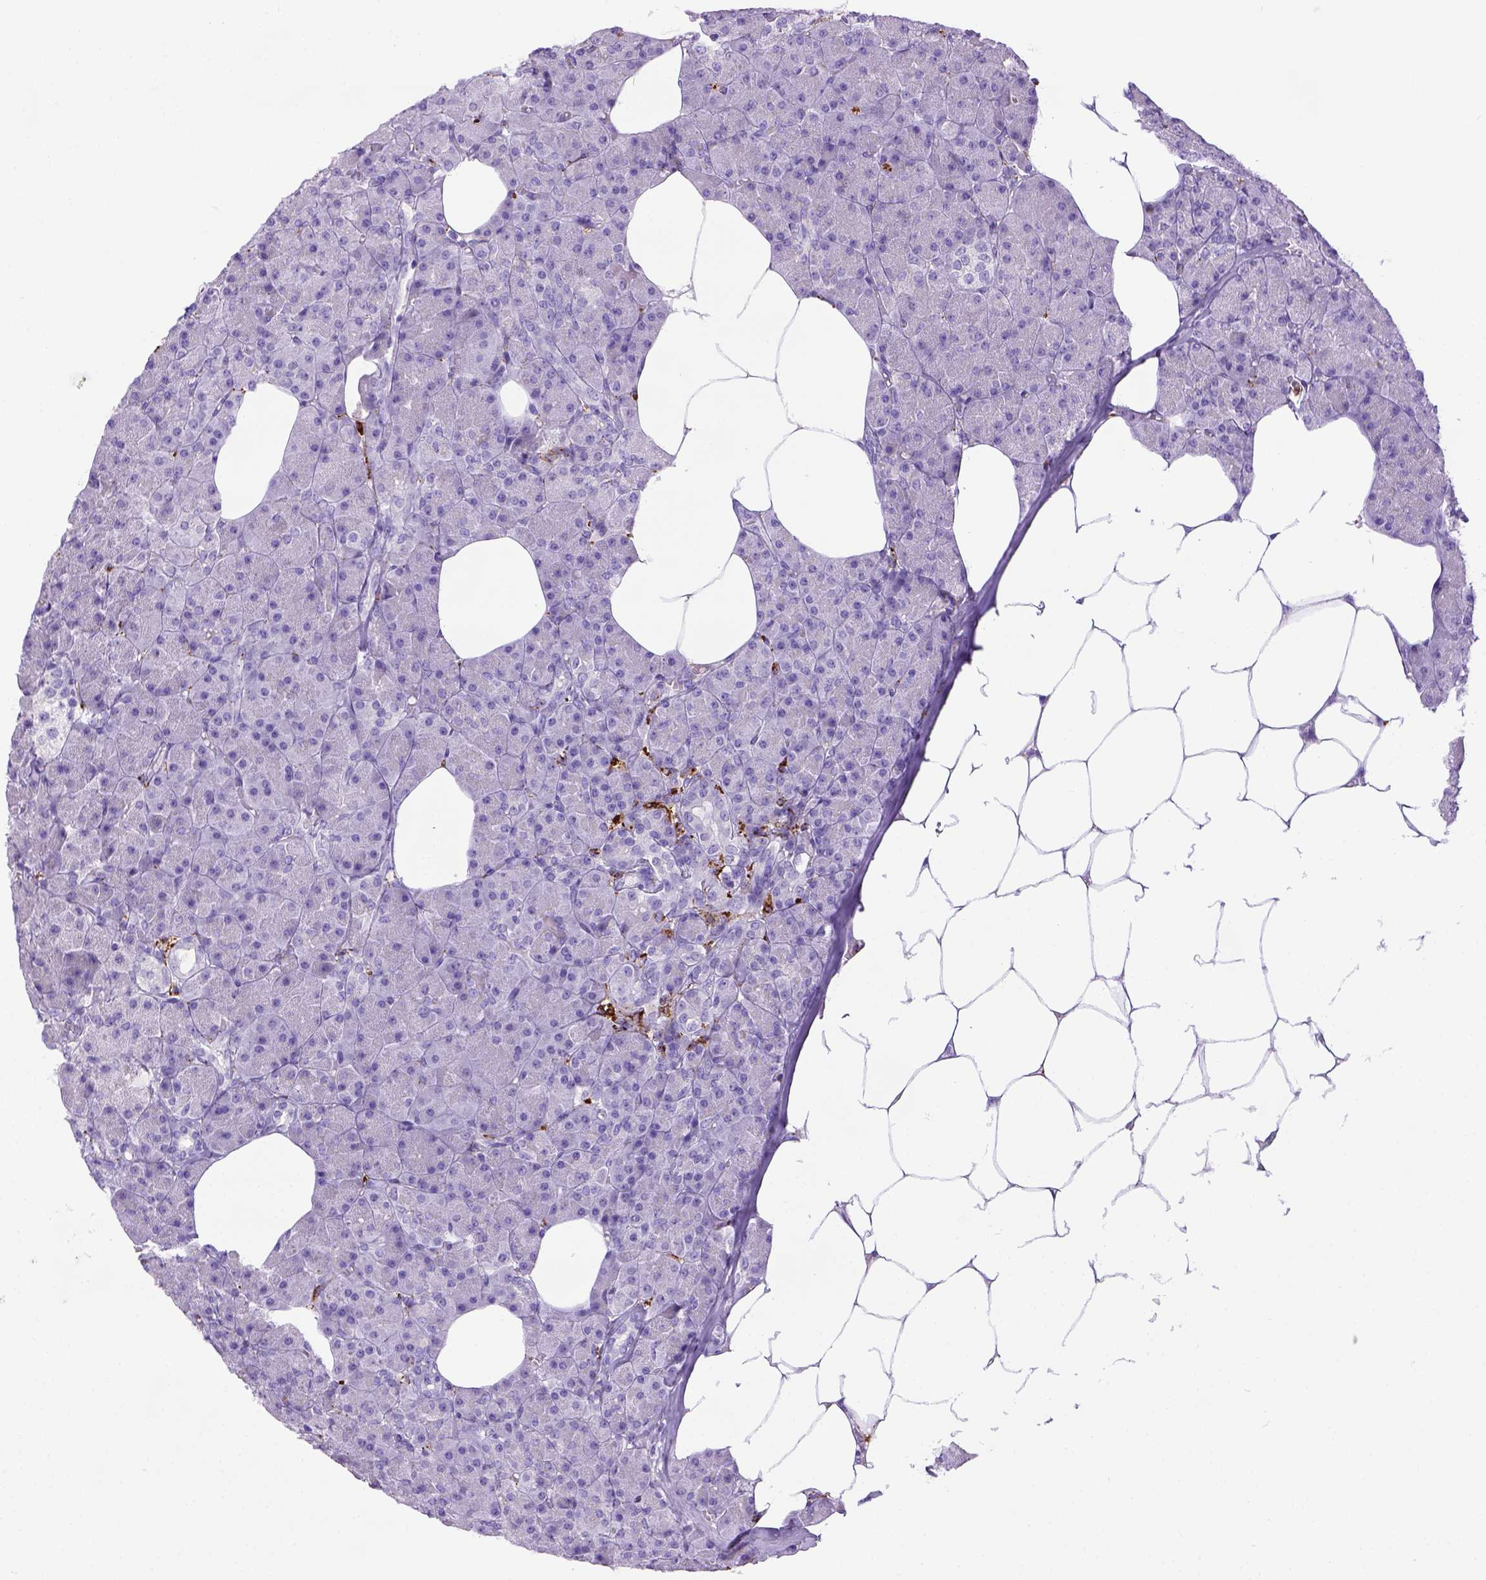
{"staining": {"intensity": "negative", "quantity": "none", "location": "none"}, "tissue": "pancreas", "cell_type": "Exocrine glandular cells", "image_type": "normal", "snomed": [{"axis": "morphology", "description": "Normal tissue, NOS"}, {"axis": "topography", "description": "Pancreas"}], "caption": "DAB (3,3'-diaminobenzidine) immunohistochemical staining of benign human pancreas displays no significant positivity in exocrine glandular cells. (DAB immunohistochemistry (IHC), high magnification).", "gene": "CD68", "patient": {"sex": "female", "age": 45}}